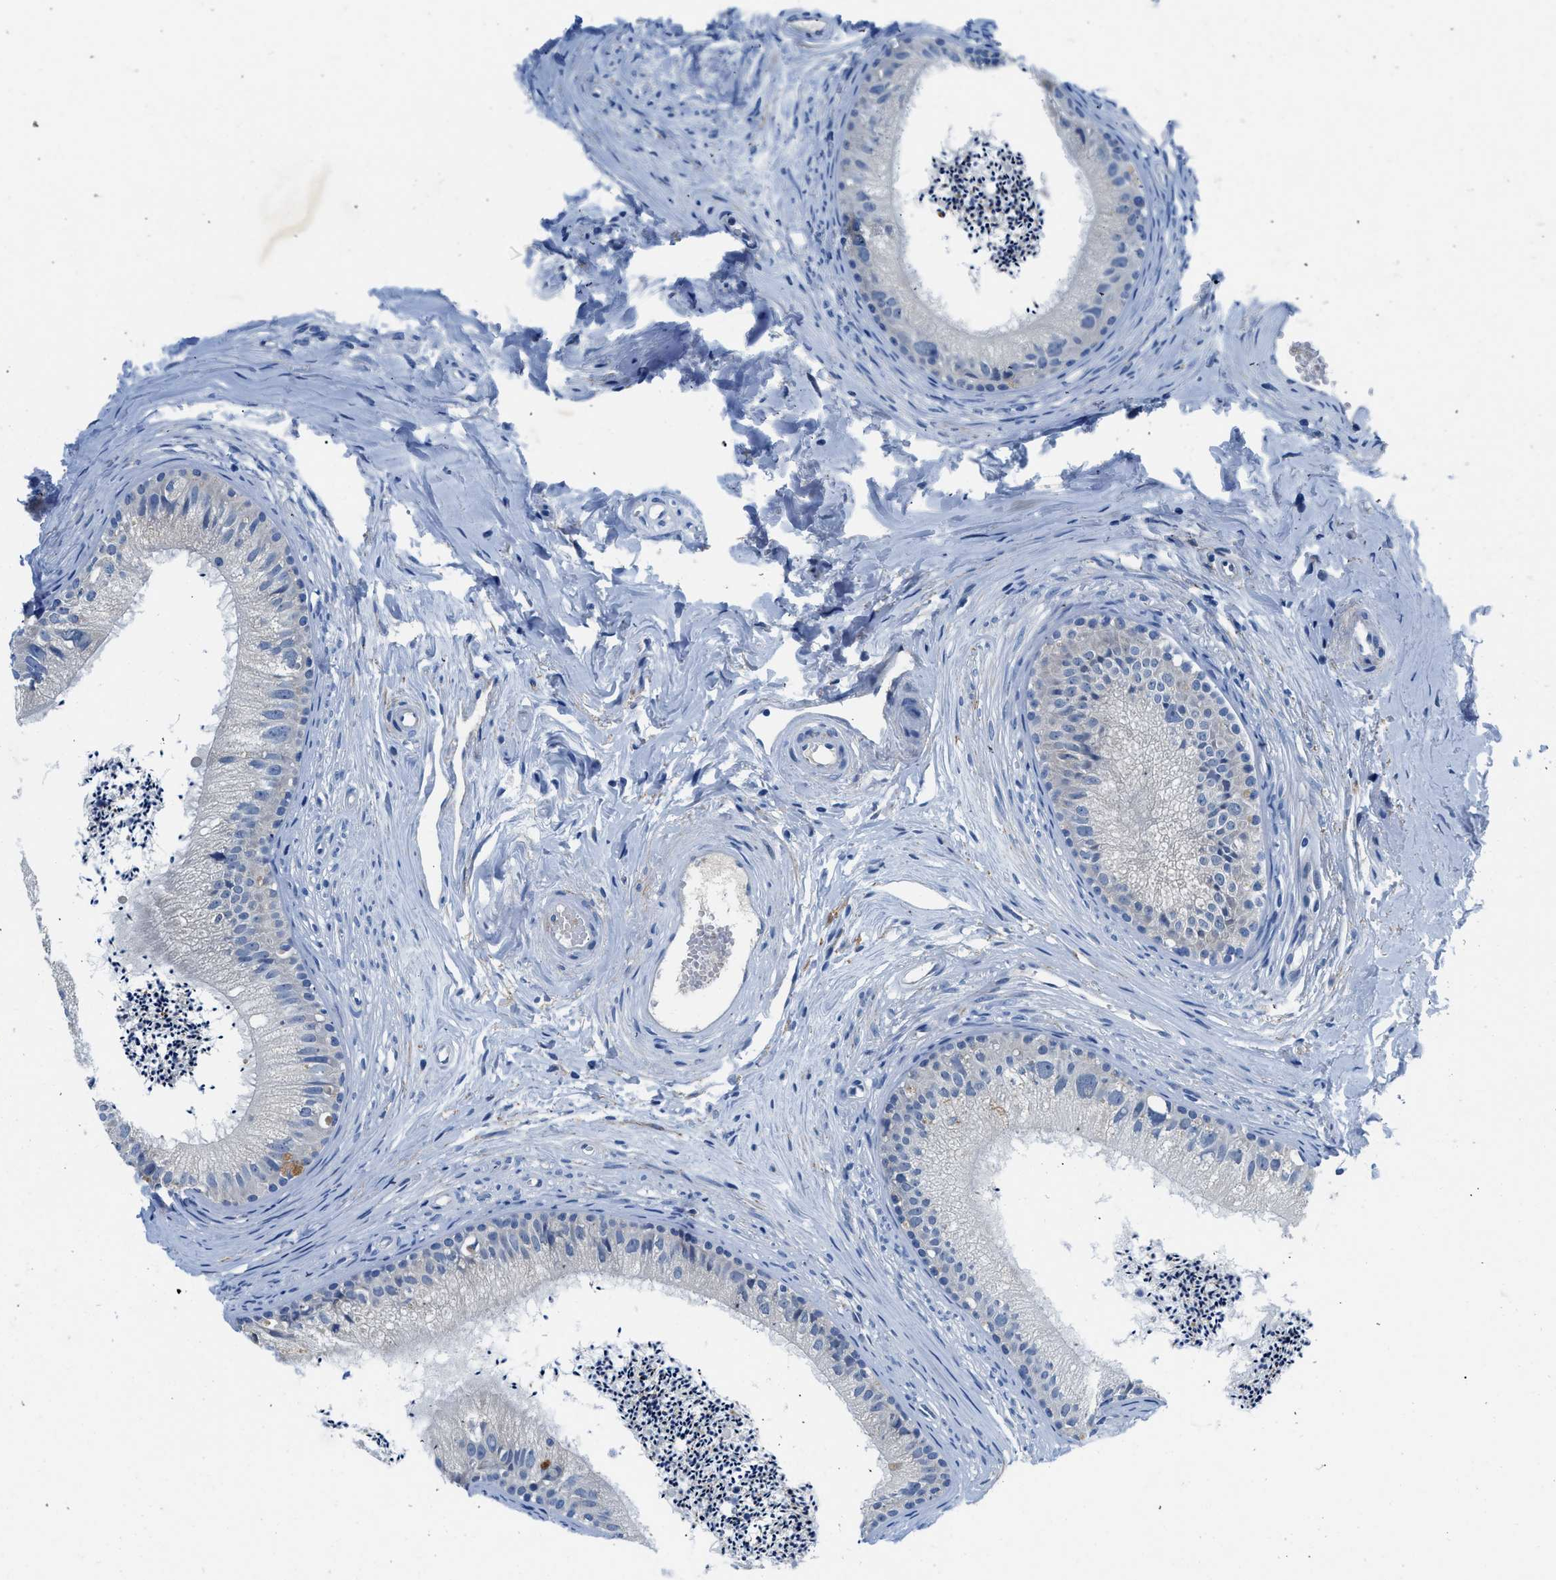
{"staining": {"intensity": "negative", "quantity": "none", "location": "none"}, "tissue": "epididymis", "cell_type": "Glandular cells", "image_type": "normal", "snomed": [{"axis": "morphology", "description": "Normal tissue, NOS"}, {"axis": "topography", "description": "Epididymis"}], "caption": "Immunohistochemical staining of benign human epididymis reveals no significant expression in glandular cells. (DAB (3,3'-diaminobenzidine) immunohistochemistry with hematoxylin counter stain).", "gene": "FADS6", "patient": {"sex": "male", "age": 56}}